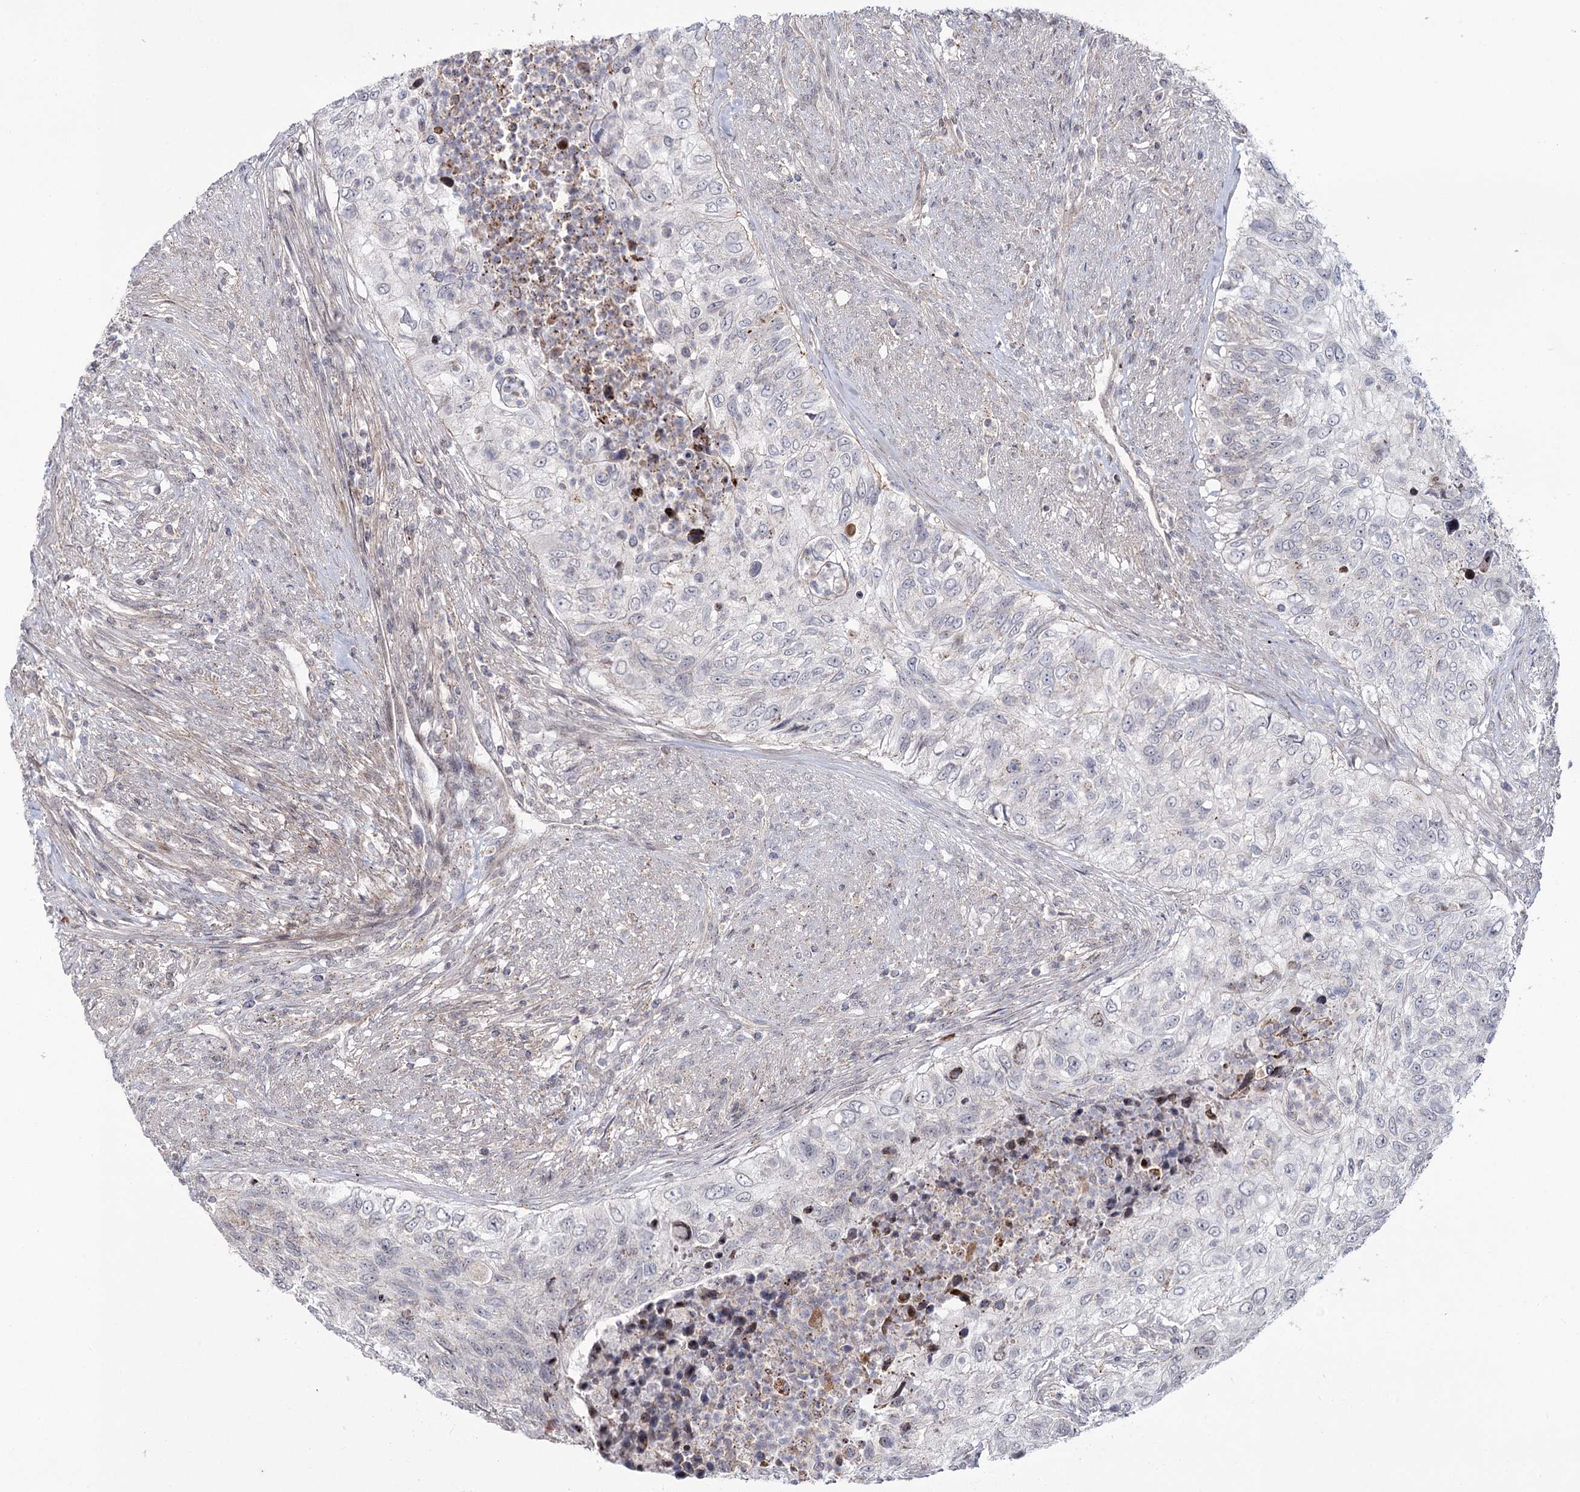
{"staining": {"intensity": "negative", "quantity": "none", "location": "none"}, "tissue": "urothelial cancer", "cell_type": "Tumor cells", "image_type": "cancer", "snomed": [{"axis": "morphology", "description": "Urothelial carcinoma, High grade"}, {"axis": "topography", "description": "Urinary bladder"}], "caption": "Immunohistochemistry (IHC) image of neoplastic tissue: high-grade urothelial carcinoma stained with DAB (3,3'-diaminobenzidine) displays no significant protein expression in tumor cells.", "gene": "ATL2", "patient": {"sex": "female", "age": 60}}